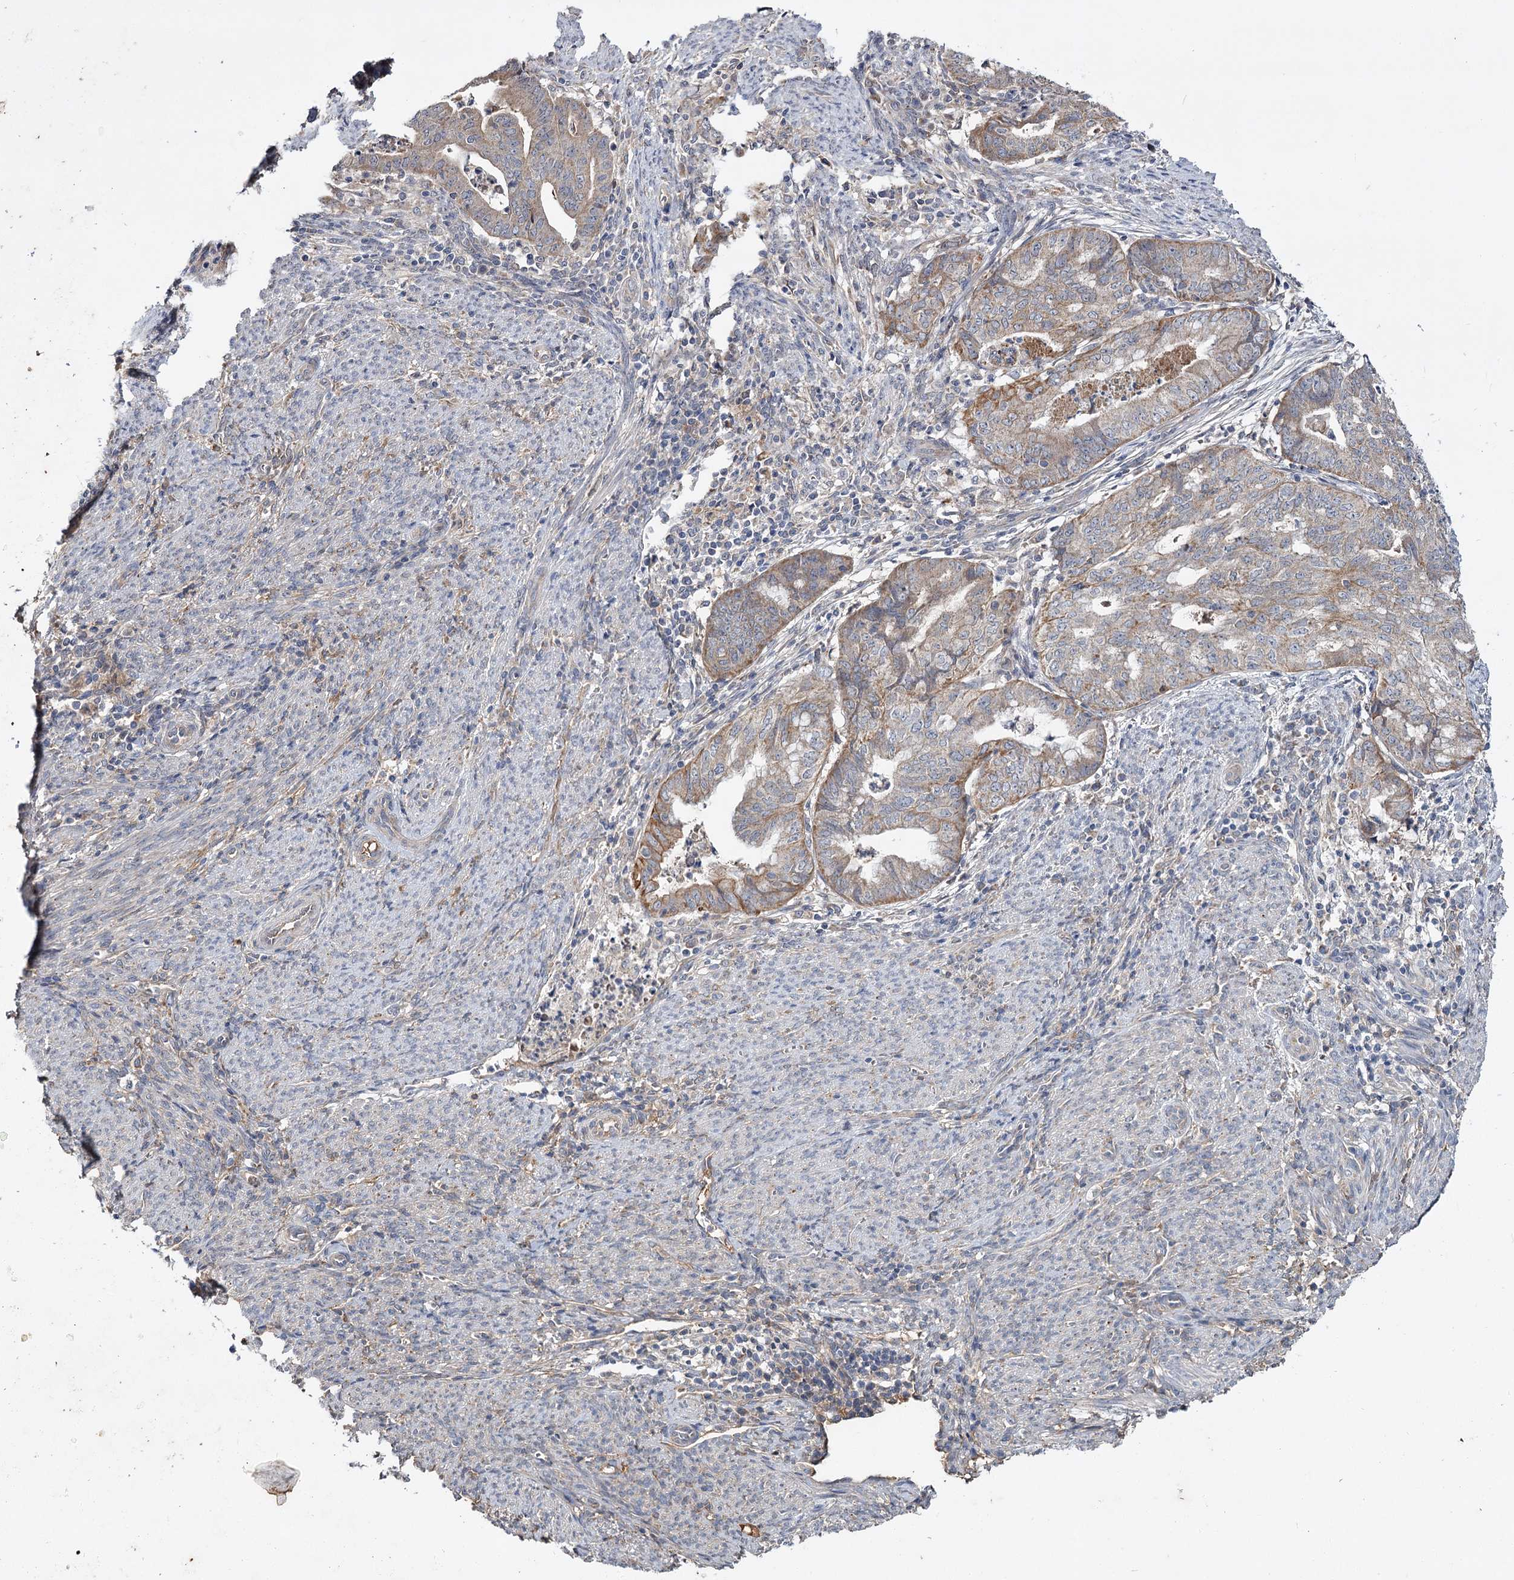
{"staining": {"intensity": "moderate", "quantity": "25%-75%", "location": "cytoplasmic/membranous"}, "tissue": "endometrial cancer", "cell_type": "Tumor cells", "image_type": "cancer", "snomed": [{"axis": "morphology", "description": "Adenocarcinoma, NOS"}, {"axis": "topography", "description": "Endometrium"}], "caption": "Immunohistochemistry (IHC) (DAB (3,3'-diaminobenzidine)) staining of adenocarcinoma (endometrial) shows moderate cytoplasmic/membranous protein staining in about 25%-75% of tumor cells.", "gene": "MFN1", "patient": {"sex": "female", "age": 79}}